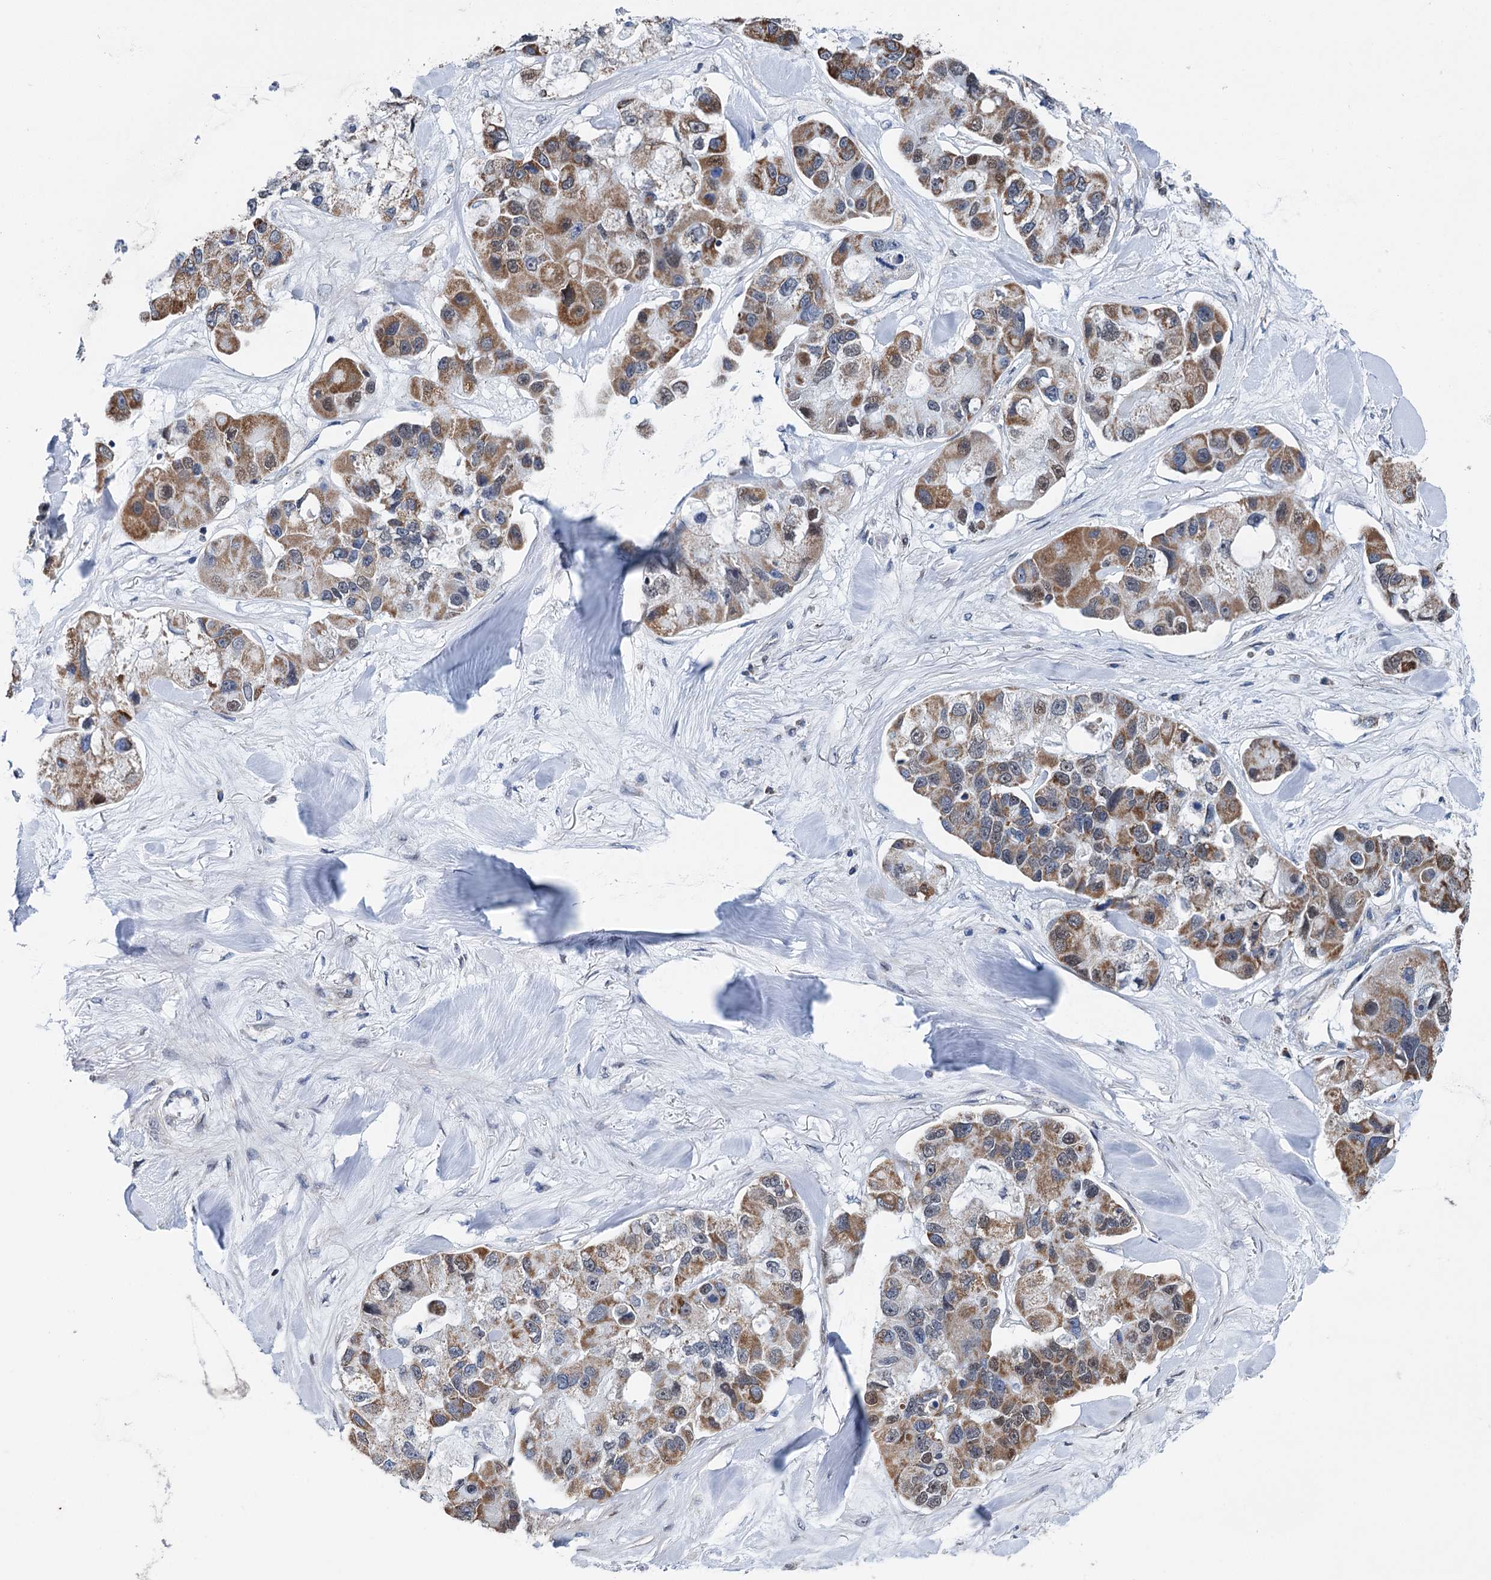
{"staining": {"intensity": "moderate", "quantity": ">75%", "location": "cytoplasmic/membranous,nuclear"}, "tissue": "lung cancer", "cell_type": "Tumor cells", "image_type": "cancer", "snomed": [{"axis": "morphology", "description": "Adenocarcinoma, NOS"}, {"axis": "topography", "description": "Lung"}], "caption": "This is a photomicrograph of immunohistochemistry (IHC) staining of lung adenocarcinoma, which shows moderate staining in the cytoplasmic/membranous and nuclear of tumor cells.", "gene": "MORN3", "patient": {"sex": "female", "age": 54}}